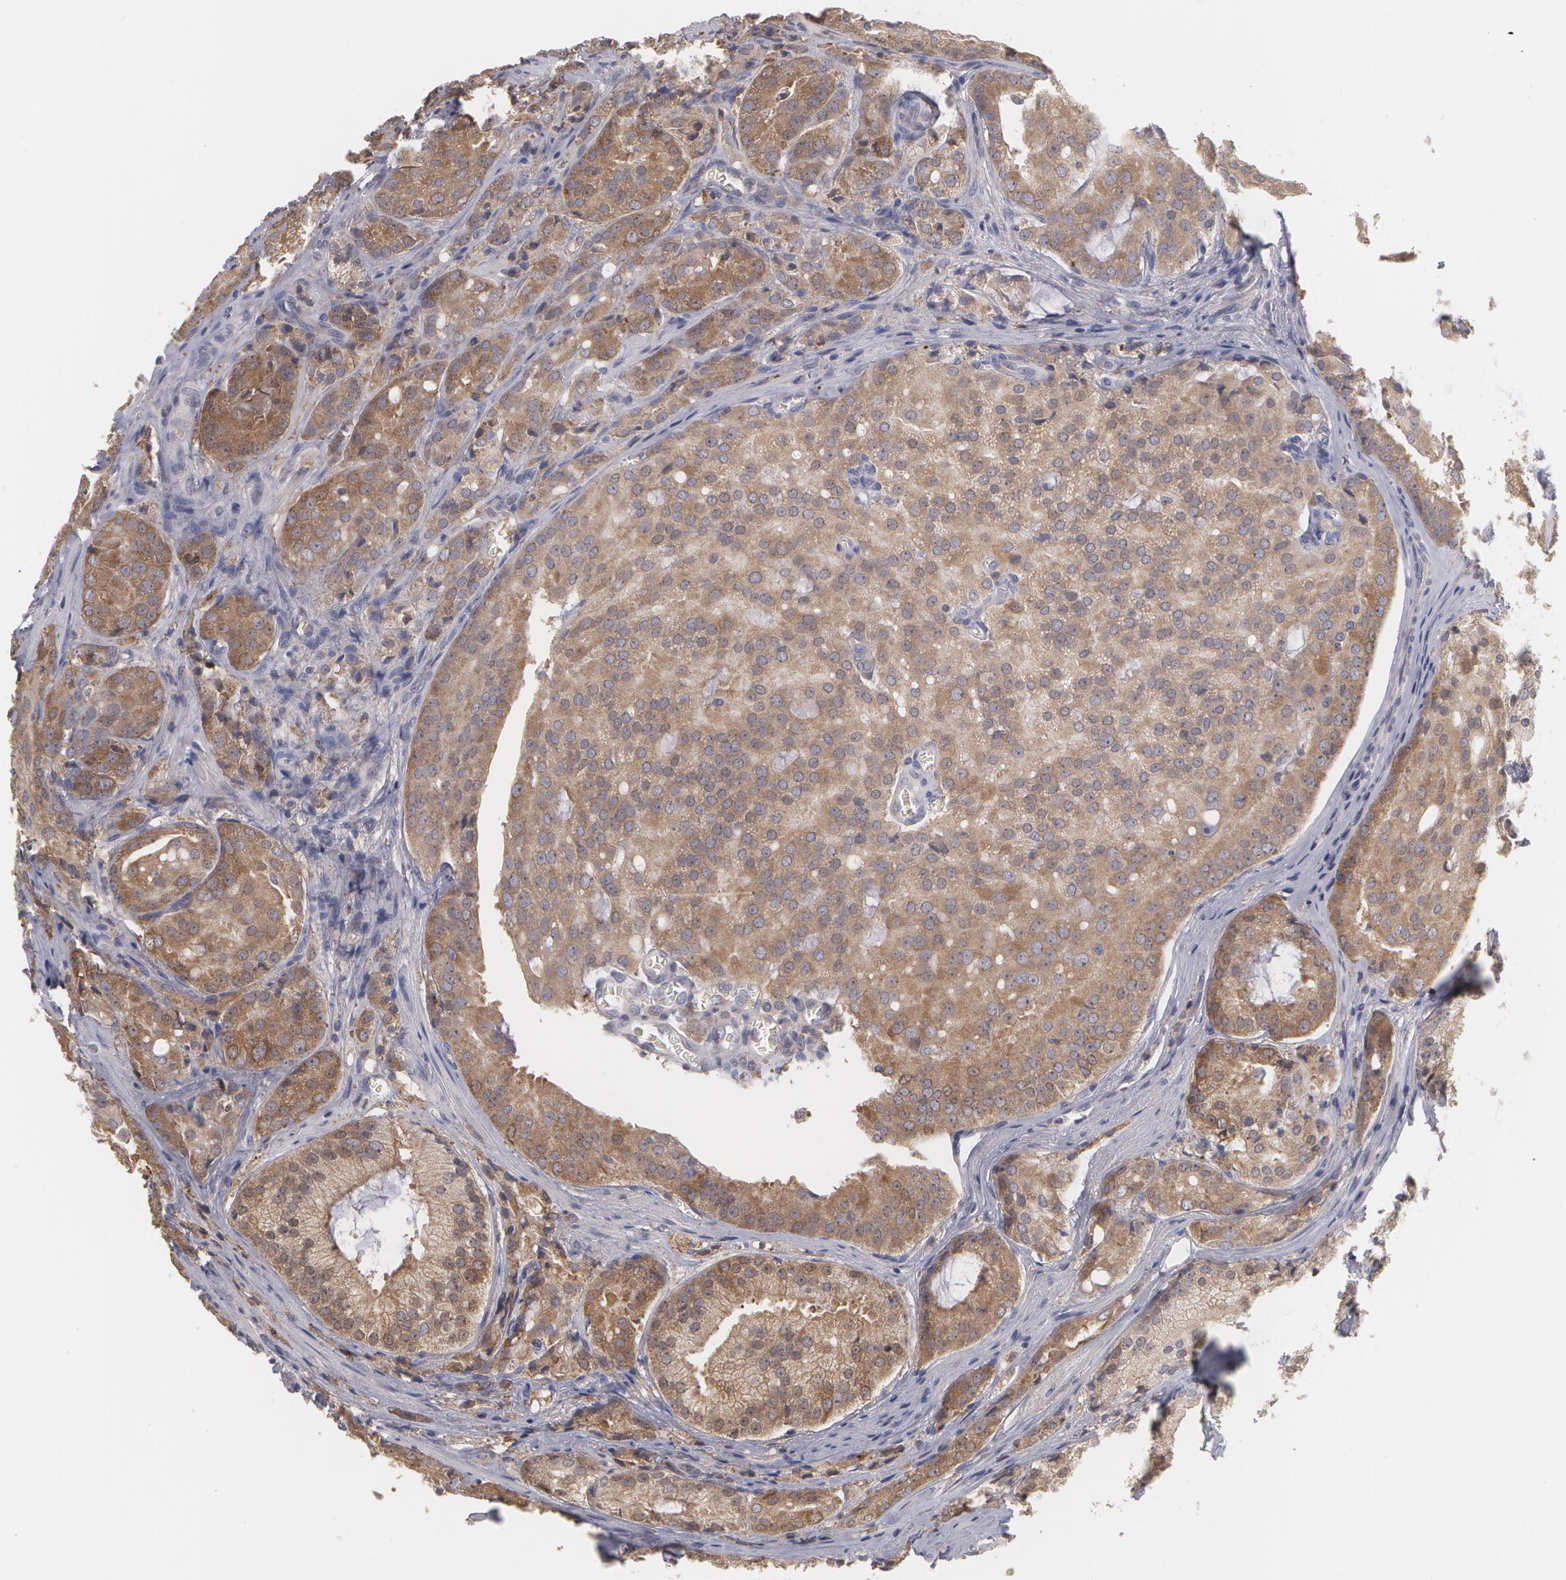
{"staining": {"intensity": "strong", "quantity": ">75%", "location": "cytoplasmic/membranous"}, "tissue": "prostate cancer", "cell_type": "Tumor cells", "image_type": "cancer", "snomed": [{"axis": "morphology", "description": "Adenocarcinoma, Medium grade"}, {"axis": "topography", "description": "Prostate"}], "caption": "Protein expression by IHC shows strong cytoplasmic/membranous expression in about >75% of tumor cells in prostate cancer (medium-grade adenocarcinoma). The staining was performed using DAB (3,3'-diaminobenzidine), with brown indicating positive protein expression. Nuclei are stained blue with hematoxylin.", "gene": "MTHFD1", "patient": {"sex": "male", "age": 60}}